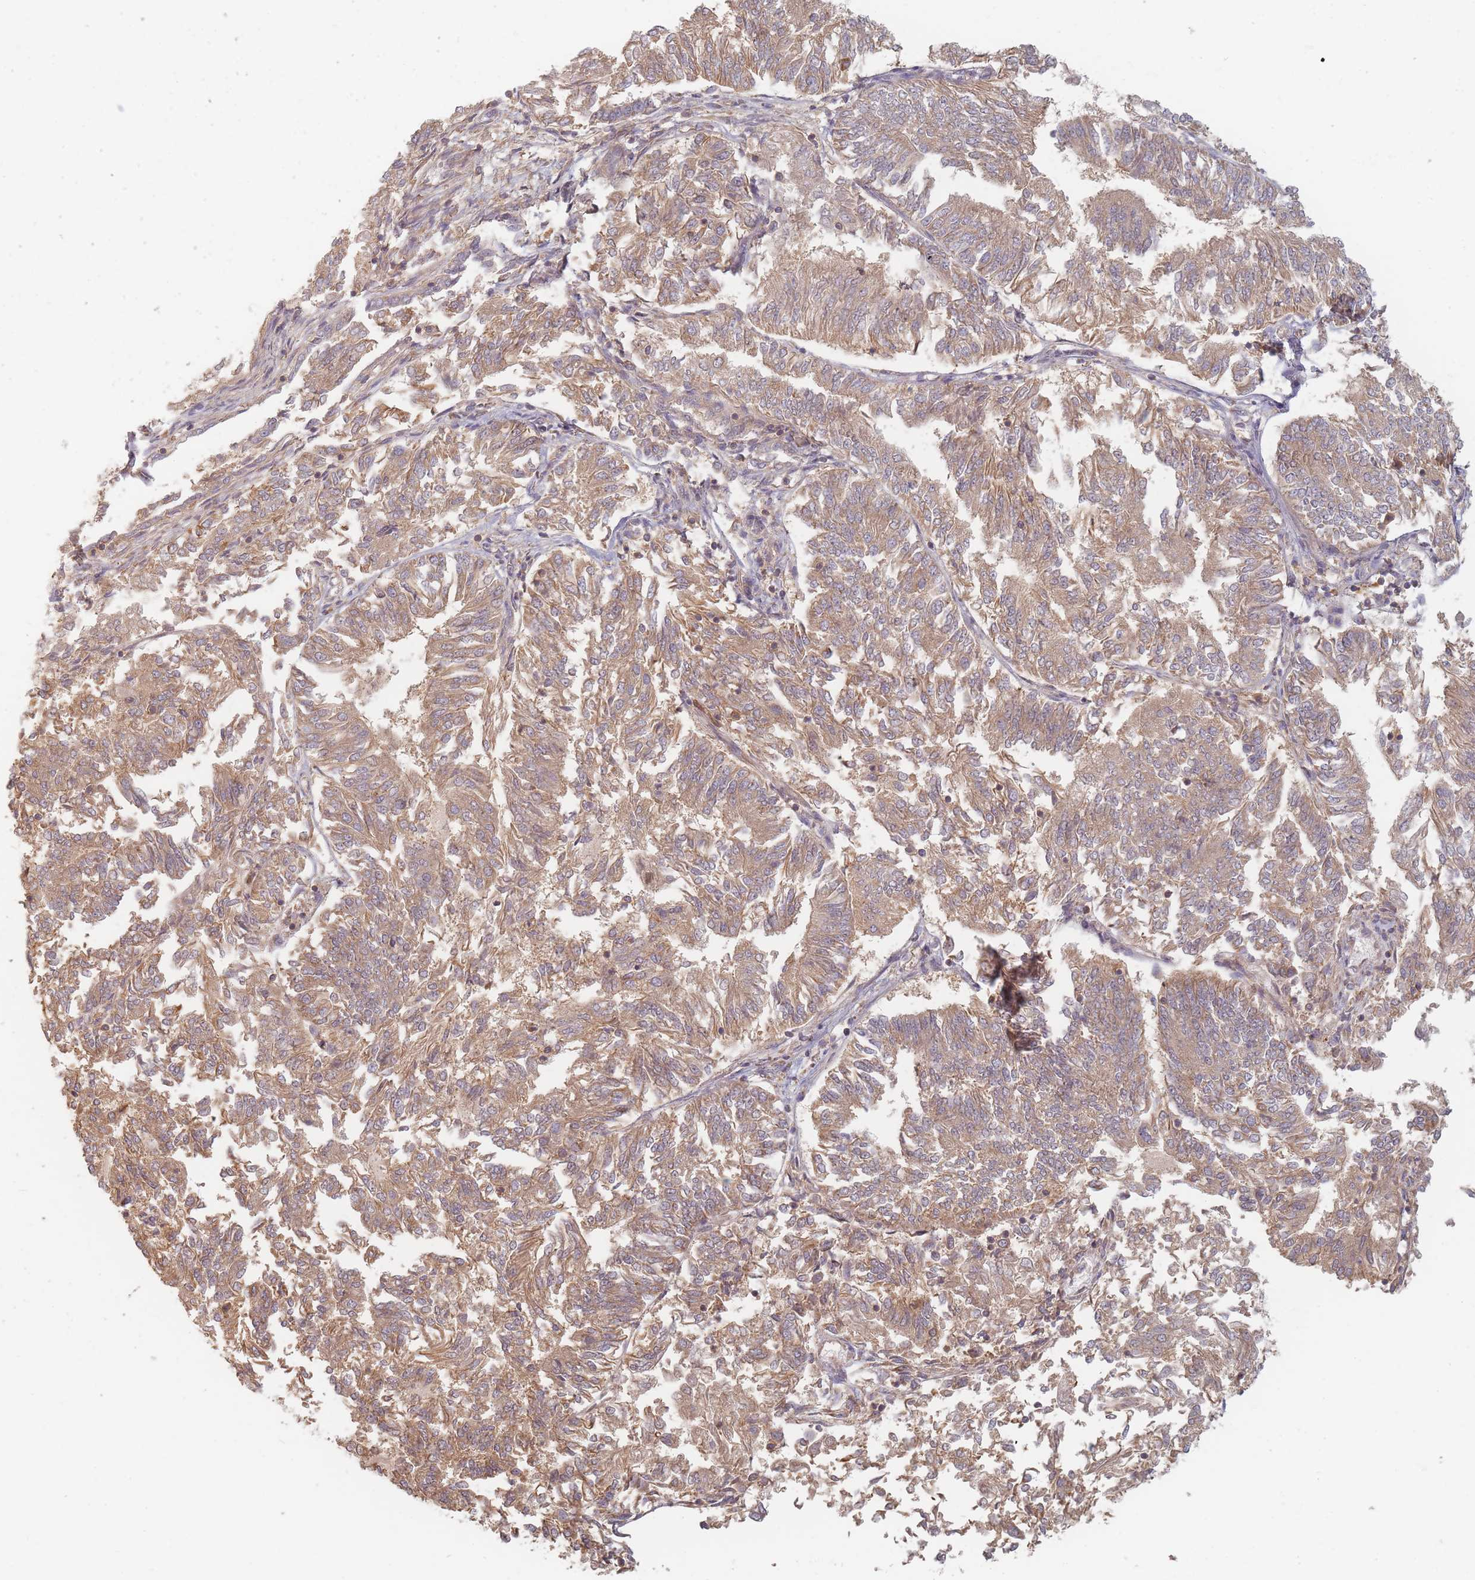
{"staining": {"intensity": "moderate", "quantity": ">75%", "location": "cytoplasmic/membranous"}, "tissue": "endometrial cancer", "cell_type": "Tumor cells", "image_type": "cancer", "snomed": [{"axis": "morphology", "description": "Adenocarcinoma, NOS"}, {"axis": "topography", "description": "Endometrium"}], "caption": "Adenocarcinoma (endometrial) stained with a protein marker exhibits moderate staining in tumor cells.", "gene": "SLC35F3", "patient": {"sex": "female", "age": 58}}